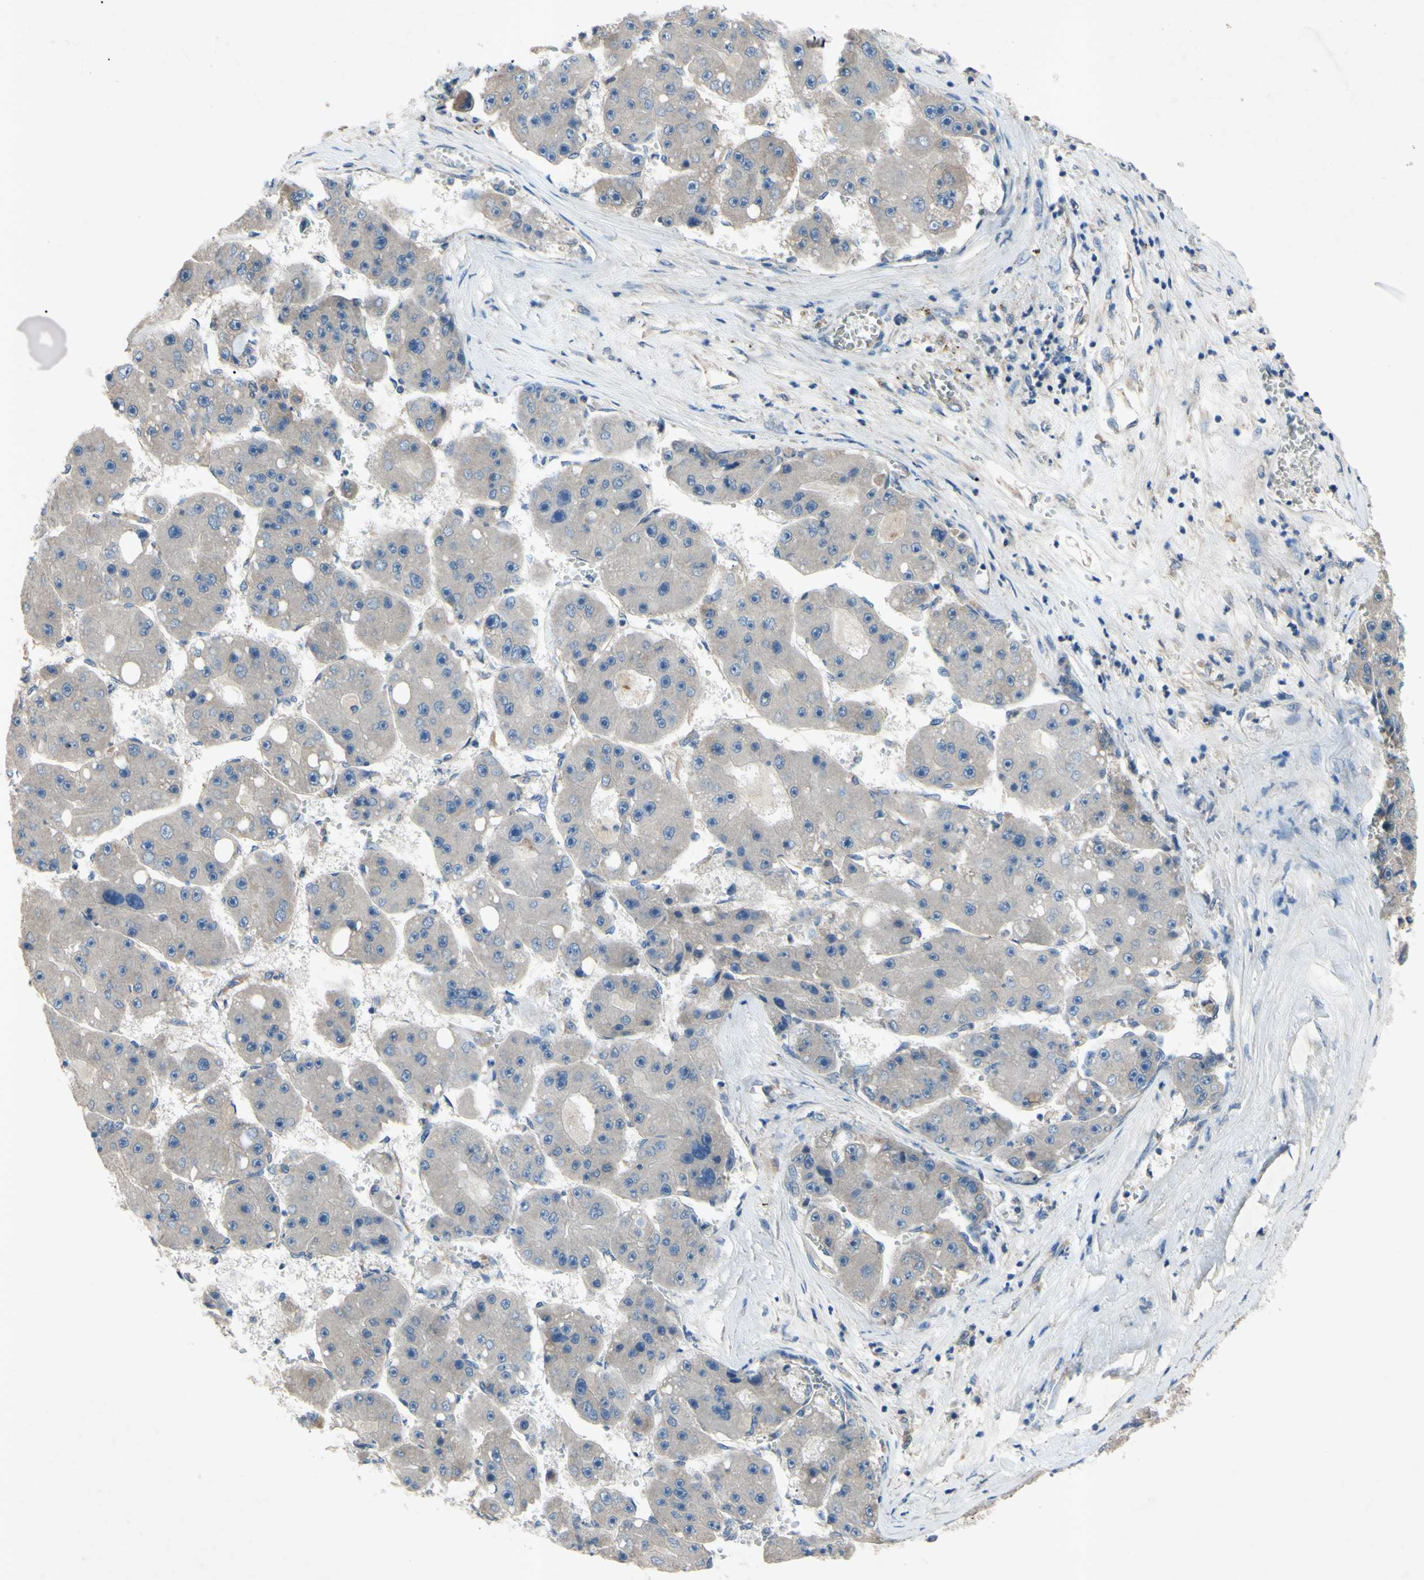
{"staining": {"intensity": "weak", "quantity": "<25%", "location": "cytoplasmic/membranous"}, "tissue": "liver cancer", "cell_type": "Tumor cells", "image_type": "cancer", "snomed": [{"axis": "morphology", "description": "Carcinoma, Hepatocellular, NOS"}, {"axis": "topography", "description": "Liver"}], "caption": "DAB (3,3'-diaminobenzidine) immunohistochemical staining of human liver cancer (hepatocellular carcinoma) reveals no significant expression in tumor cells. (DAB (3,3'-diaminobenzidine) immunohistochemistry (IHC) with hematoxylin counter stain).", "gene": "HILPDA", "patient": {"sex": "female", "age": 61}}